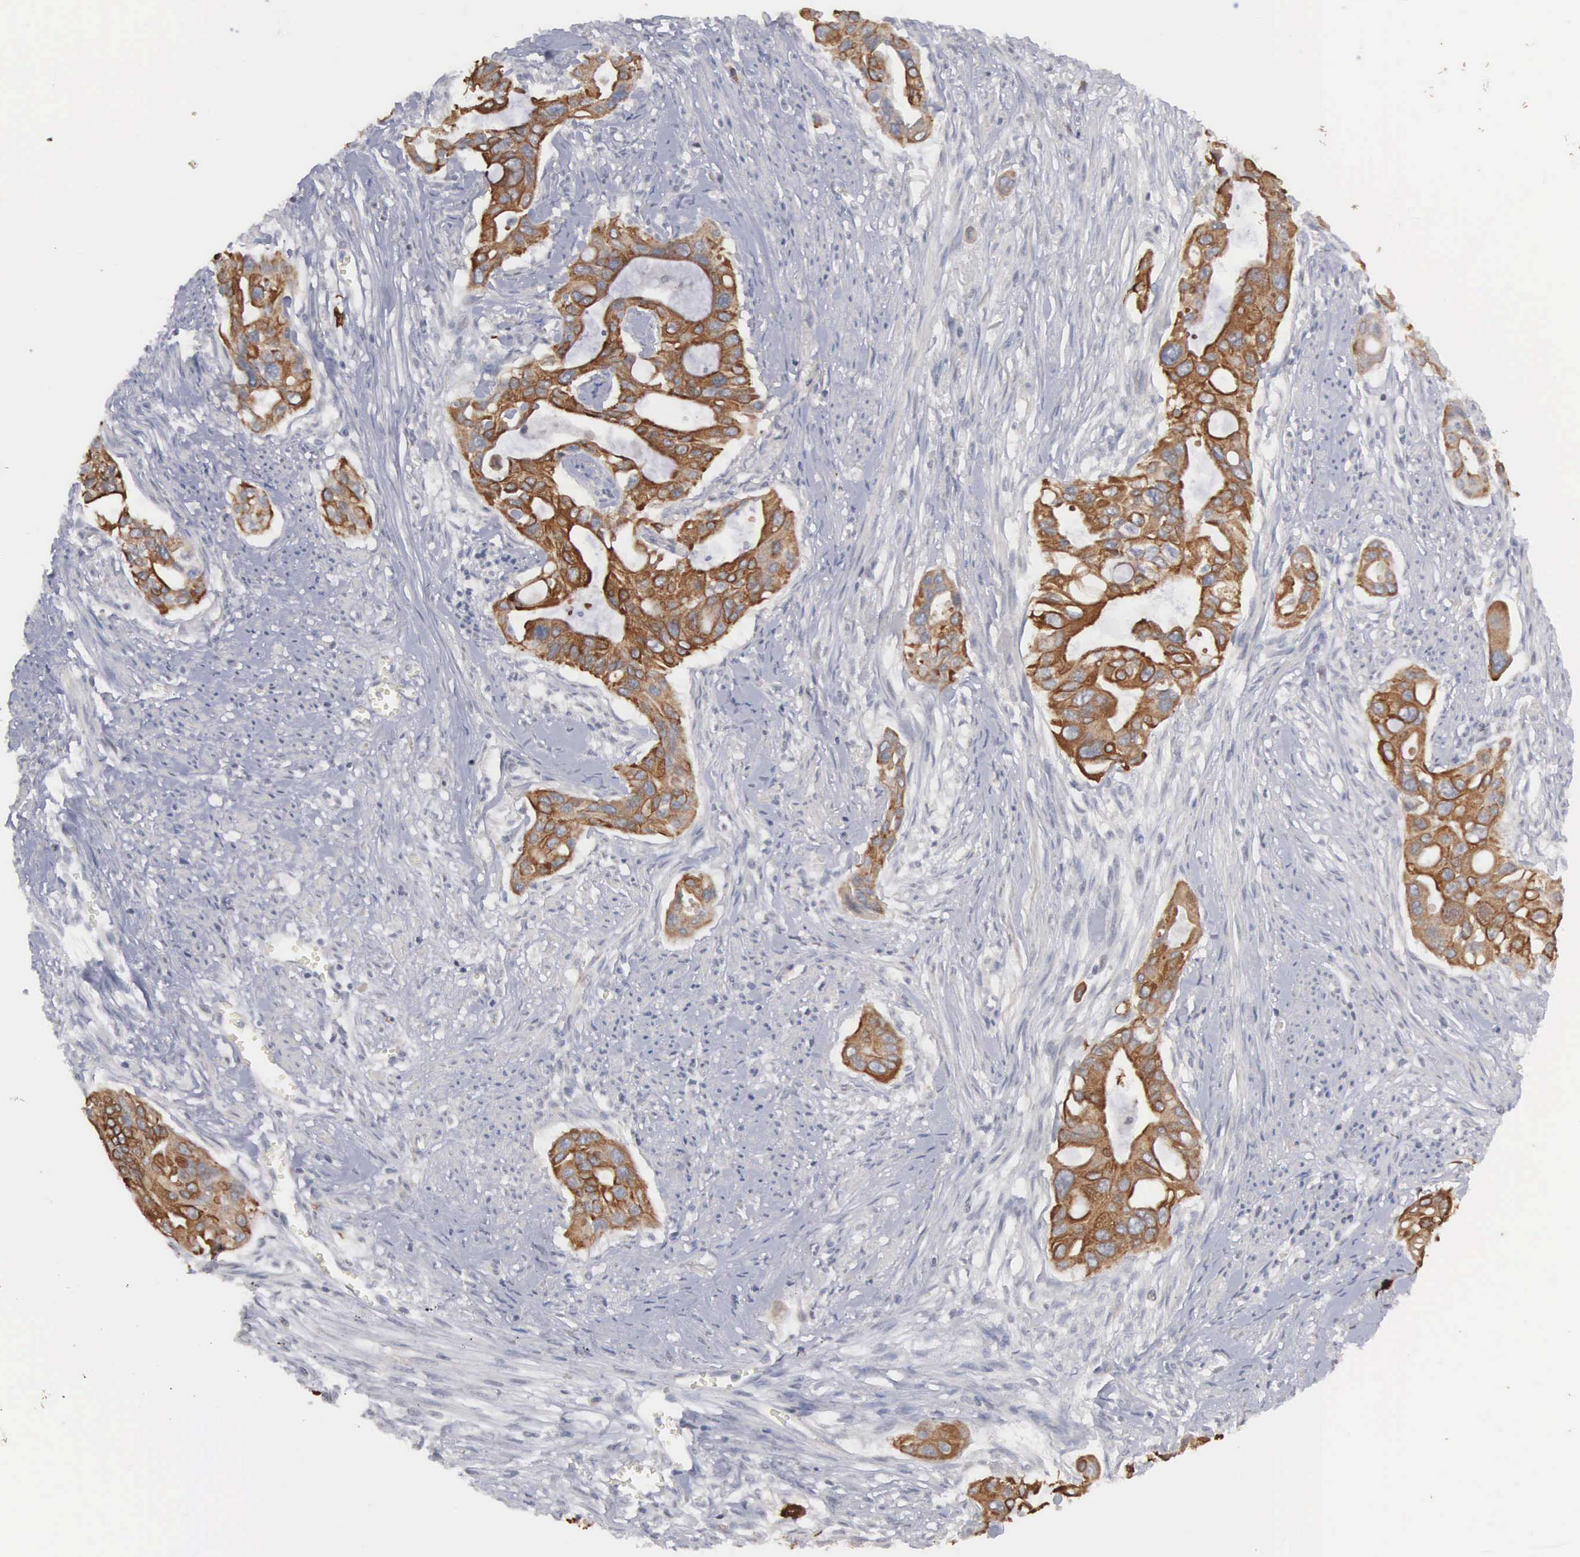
{"staining": {"intensity": "moderate", "quantity": "25%-75%", "location": "cytoplasmic/membranous"}, "tissue": "pancreatic cancer", "cell_type": "Tumor cells", "image_type": "cancer", "snomed": [{"axis": "morphology", "description": "Adenocarcinoma, NOS"}, {"axis": "topography", "description": "Pancreas"}], "caption": "Brown immunohistochemical staining in human pancreatic adenocarcinoma reveals moderate cytoplasmic/membranous staining in about 25%-75% of tumor cells.", "gene": "WDR89", "patient": {"sex": "male", "age": 77}}